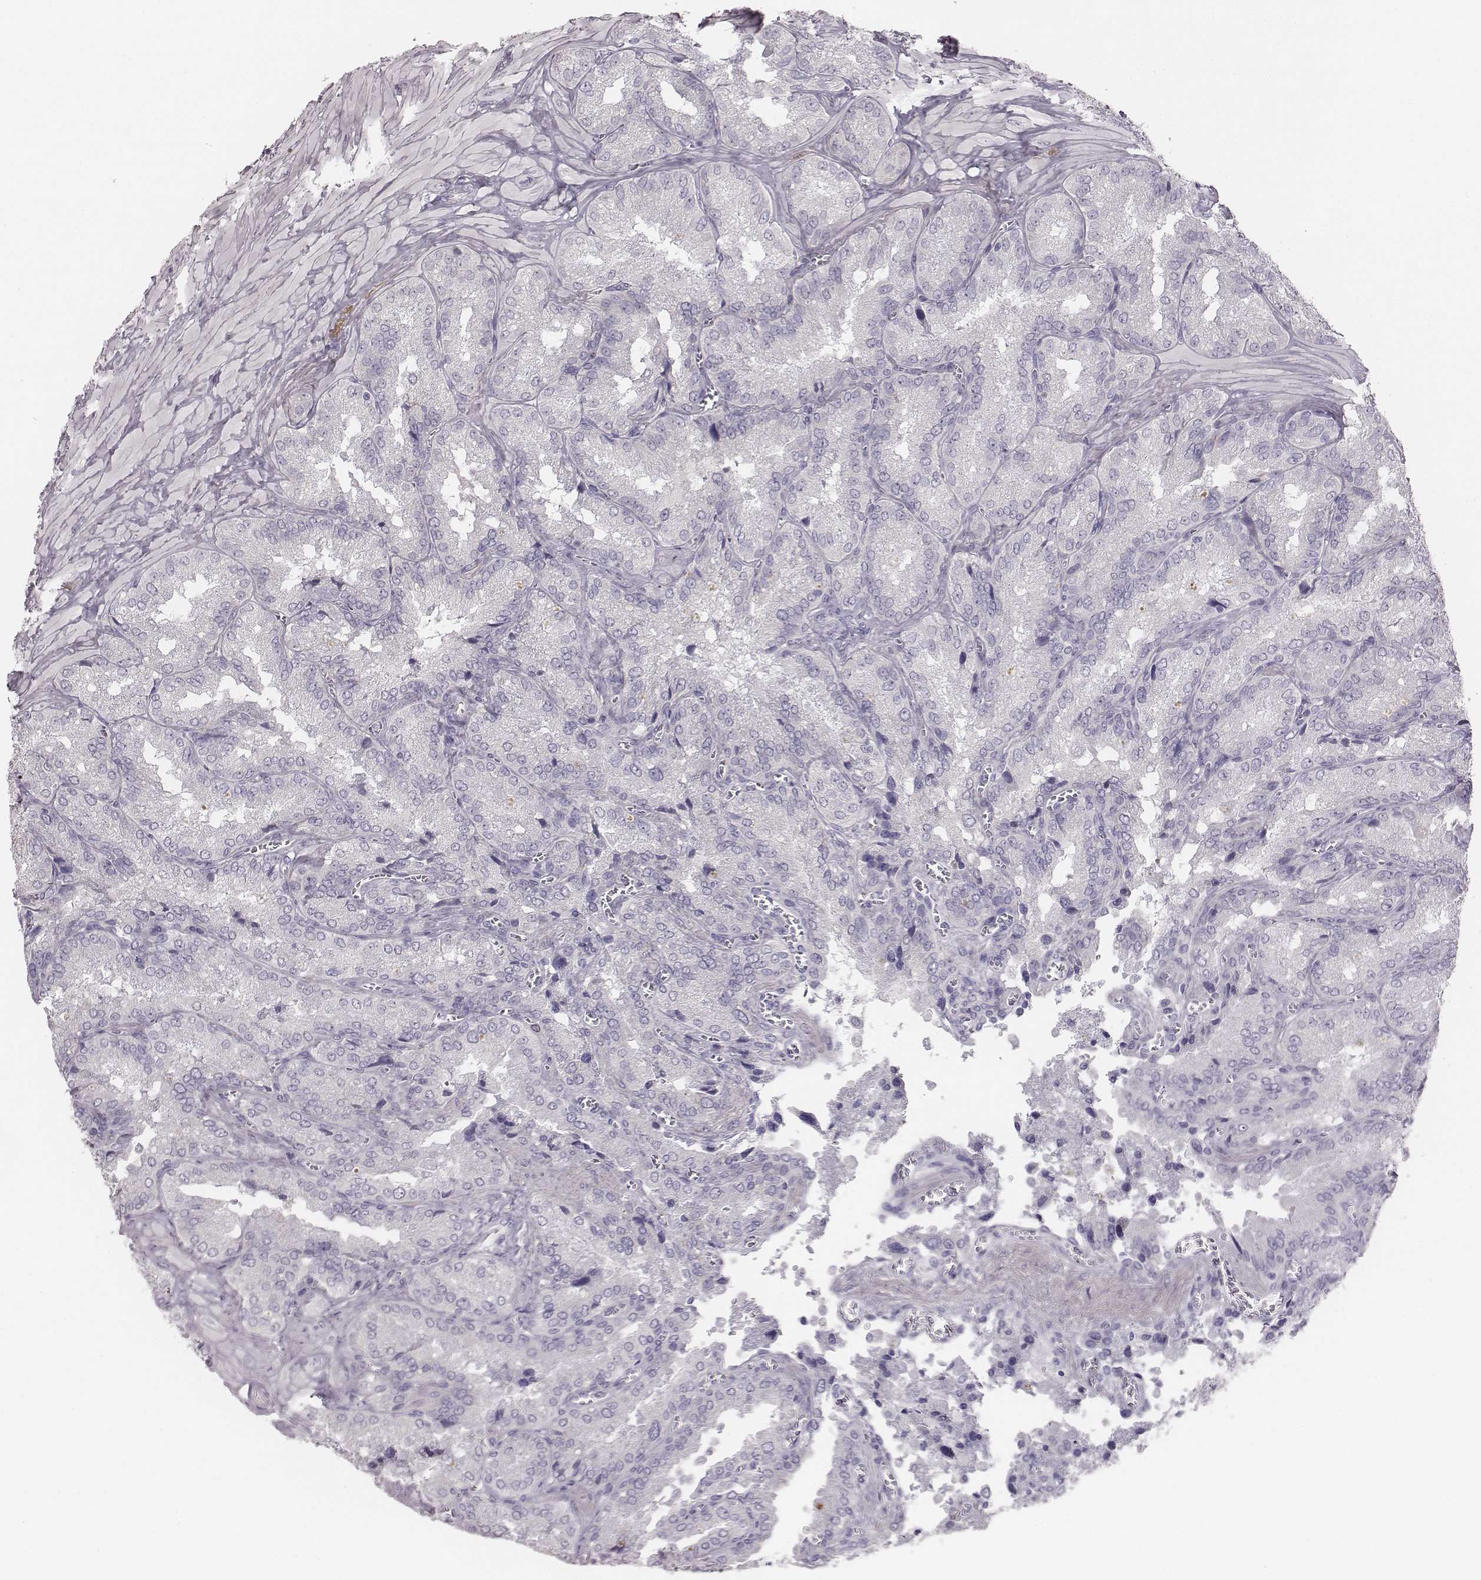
{"staining": {"intensity": "negative", "quantity": "none", "location": "none"}, "tissue": "seminal vesicle", "cell_type": "Glandular cells", "image_type": "normal", "snomed": [{"axis": "morphology", "description": "Normal tissue, NOS"}, {"axis": "topography", "description": "Seminal veicle"}], "caption": "High magnification brightfield microscopy of normal seminal vesicle stained with DAB (brown) and counterstained with hematoxylin (blue): glandular cells show no significant expression. The staining was performed using DAB (3,3'-diaminobenzidine) to visualize the protein expression in brown, while the nuclei were stained in blue with hematoxylin (Magnification: 20x).", "gene": "PBK", "patient": {"sex": "male", "age": 37}}